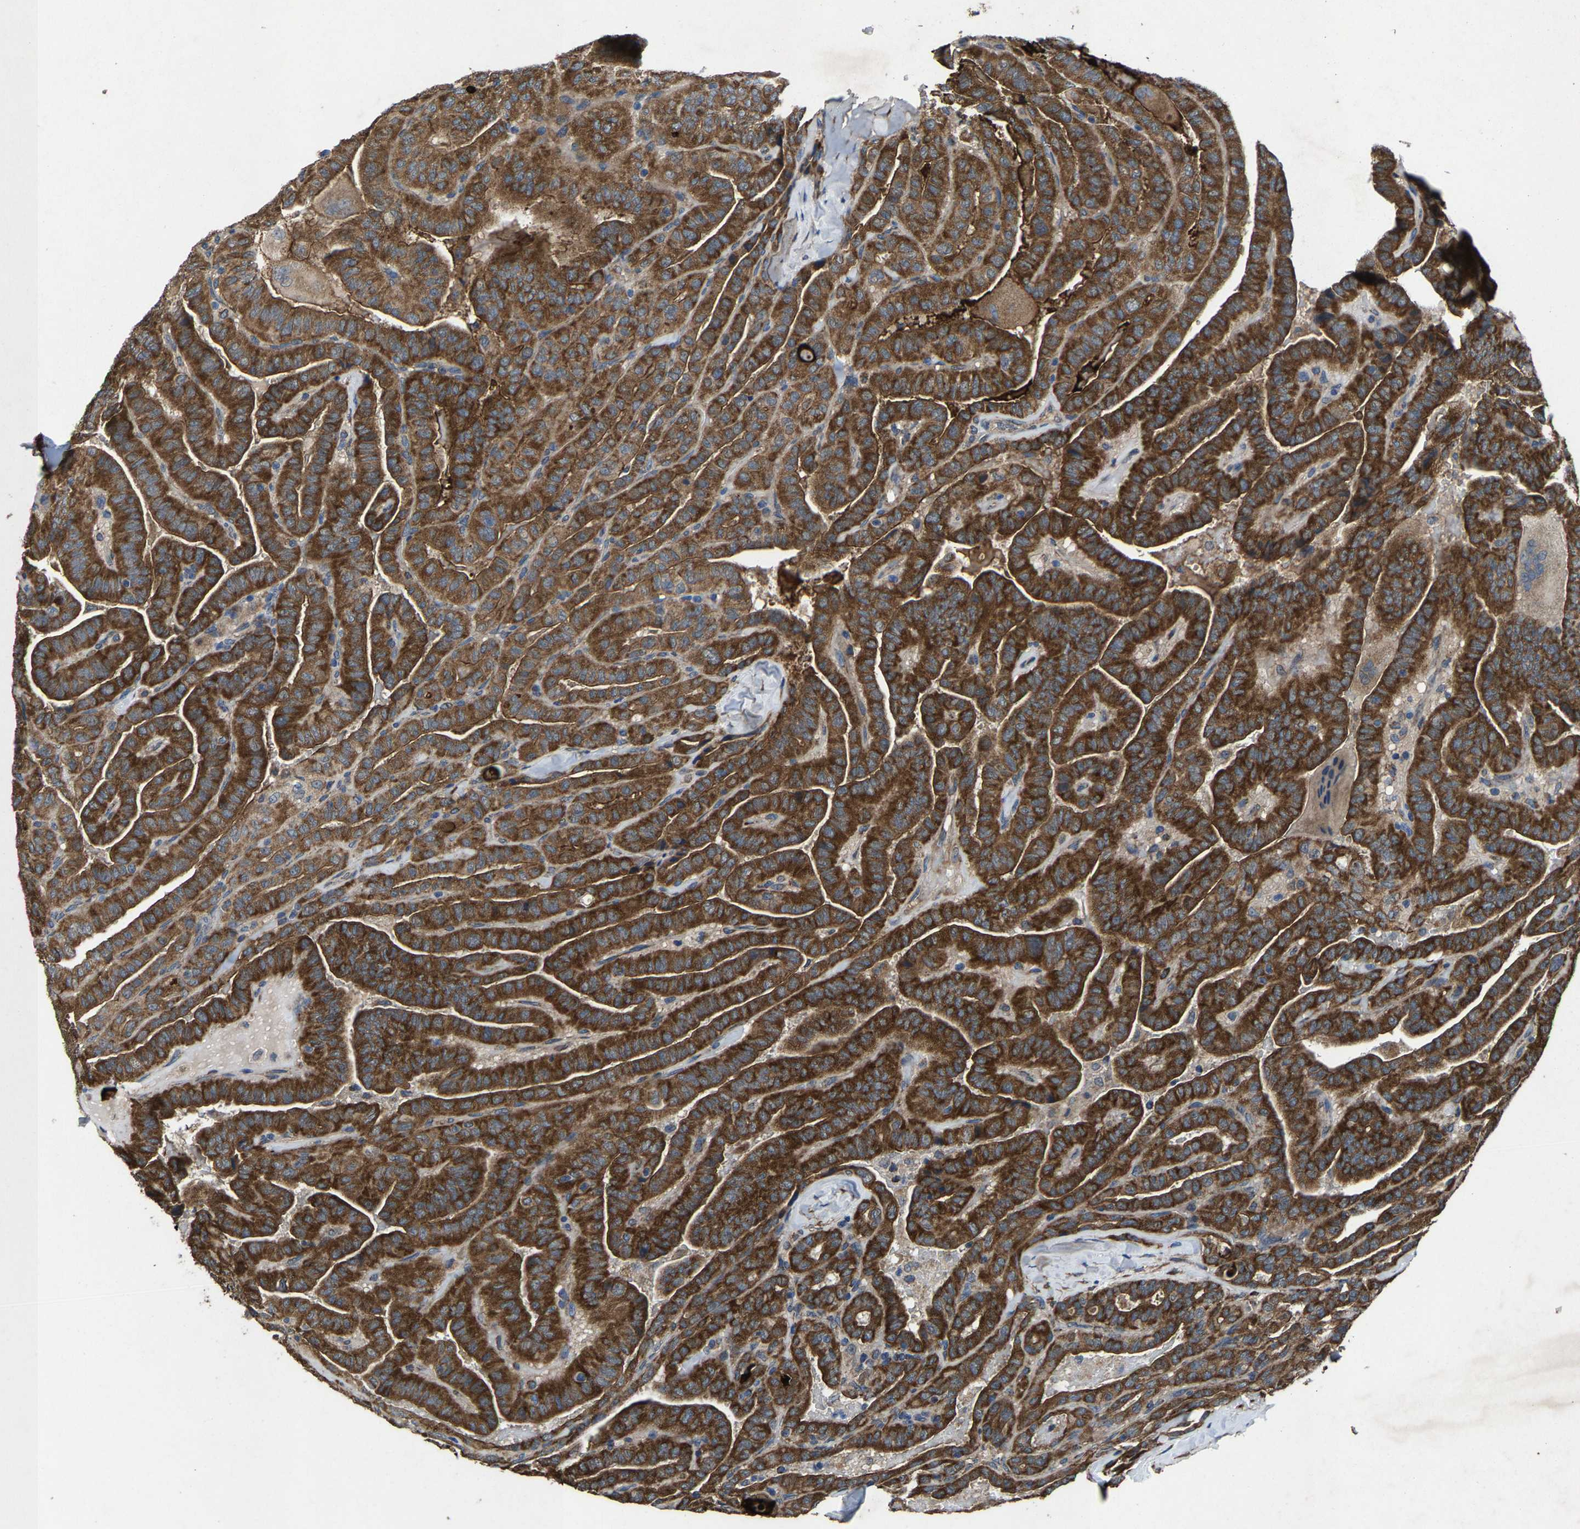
{"staining": {"intensity": "strong", "quantity": ">75%", "location": "cytoplasmic/membranous"}, "tissue": "thyroid cancer", "cell_type": "Tumor cells", "image_type": "cancer", "snomed": [{"axis": "morphology", "description": "Papillary adenocarcinoma, NOS"}, {"axis": "topography", "description": "Thyroid gland"}], "caption": "Thyroid papillary adenocarcinoma tissue shows strong cytoplasmic/membranous expression in approximately >75% of tumor cells, visualized by immunohistochemistry.", "gene": "PDP1", "patient": {"sex": "male", "age": 77}}